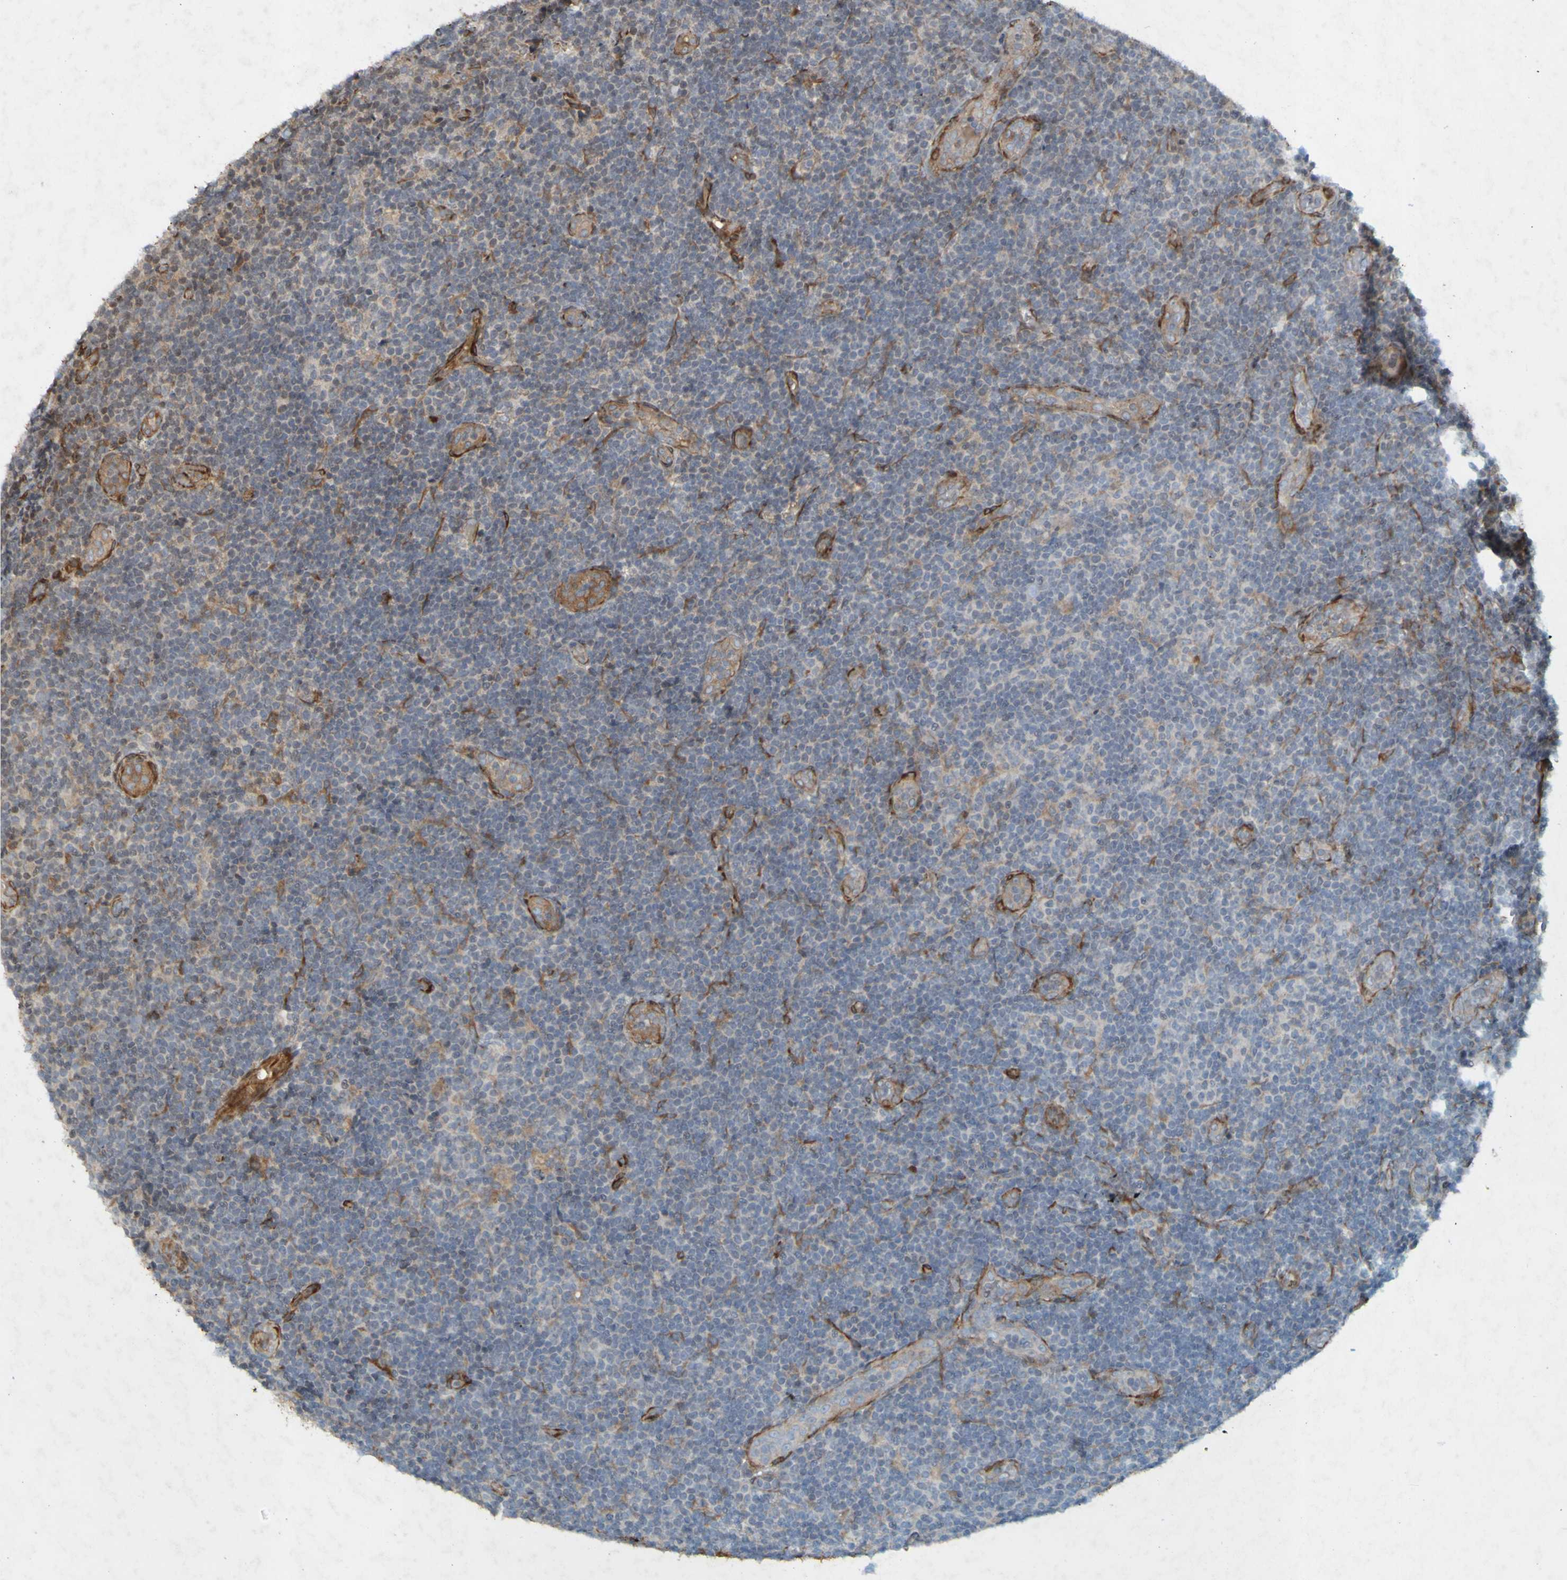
{"staining": {"intensity": "weak", "quantity": "<25%", "location": "cytoplasmic/membranous"}, "tissue": "lymphoma", "cell_type": "Tumor cells", "image_type": "cancer", "snomed": [{"axis": "morphology", "description": "Malignant lymphoma, non-Hodgkin's type, Low grade"}, {"axis": "topography", "description": "Lymph node"}], "caption": "DAB immunohistochemical staining of human lymphoma reveals no significant staining in tumor cells.", "gene": "GUCY1A1", "patient": {"sex": "male", "age": 83}}